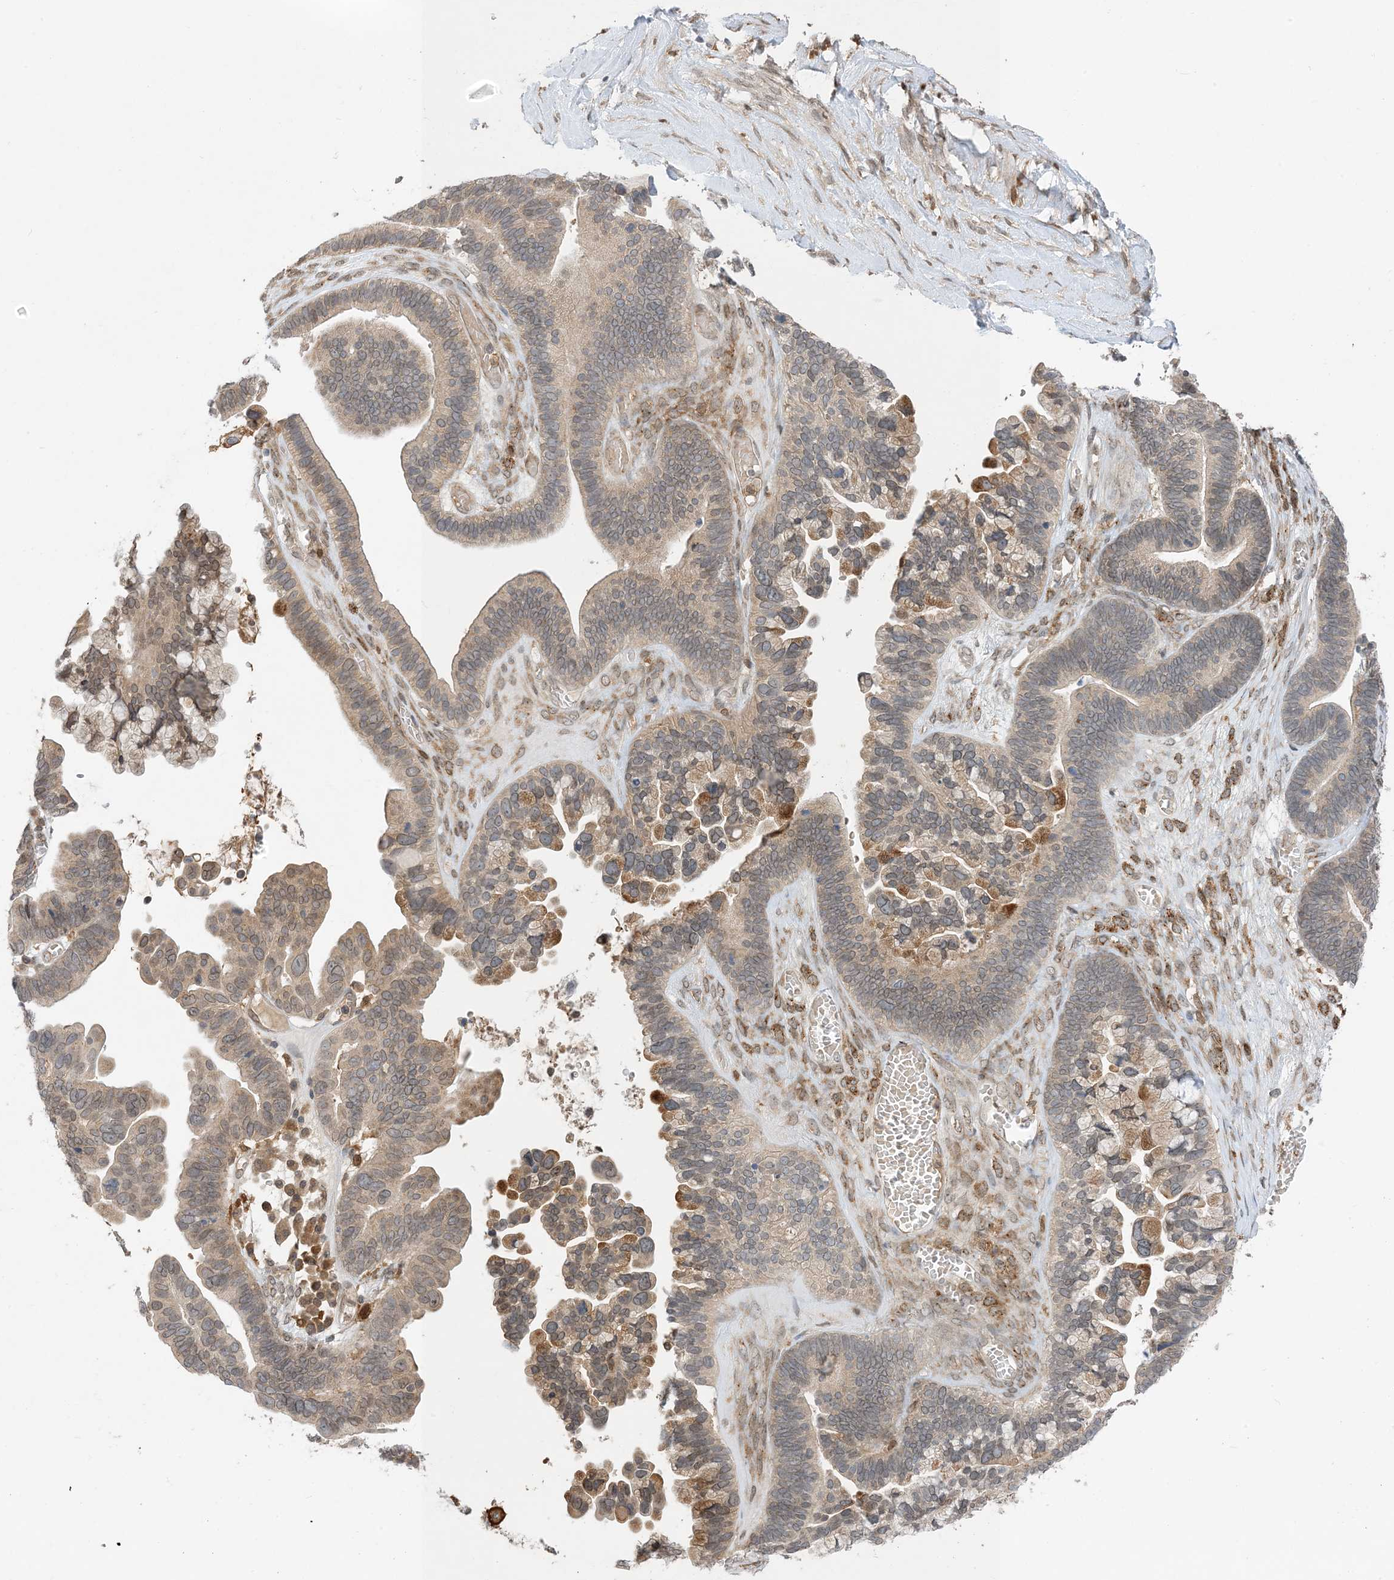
{"staining": {"intensity": "moderate", "quantity": "25%-75%", "location": "cytoplasmic/membranous,nuclear"}, "tissue": "ovarian cancer", "cell_type": "Tumor cells", "image_type": "cancer", "snomed": [{"axis": "morphology", "description": "Cystadenocarcinoma, serous, NOS"}, {"axis": "topography", "description": "Ovary"}], "caption": "This is an image of immunohistochemistry (IHC) staining of ovarian serous cystadenocarcinoma, which shows moderate staining in the cytoplasmic/membranous and nuclear of tumor cells.", "gene": "NAGK", "patient": {"sex": "female", "age": 56}}